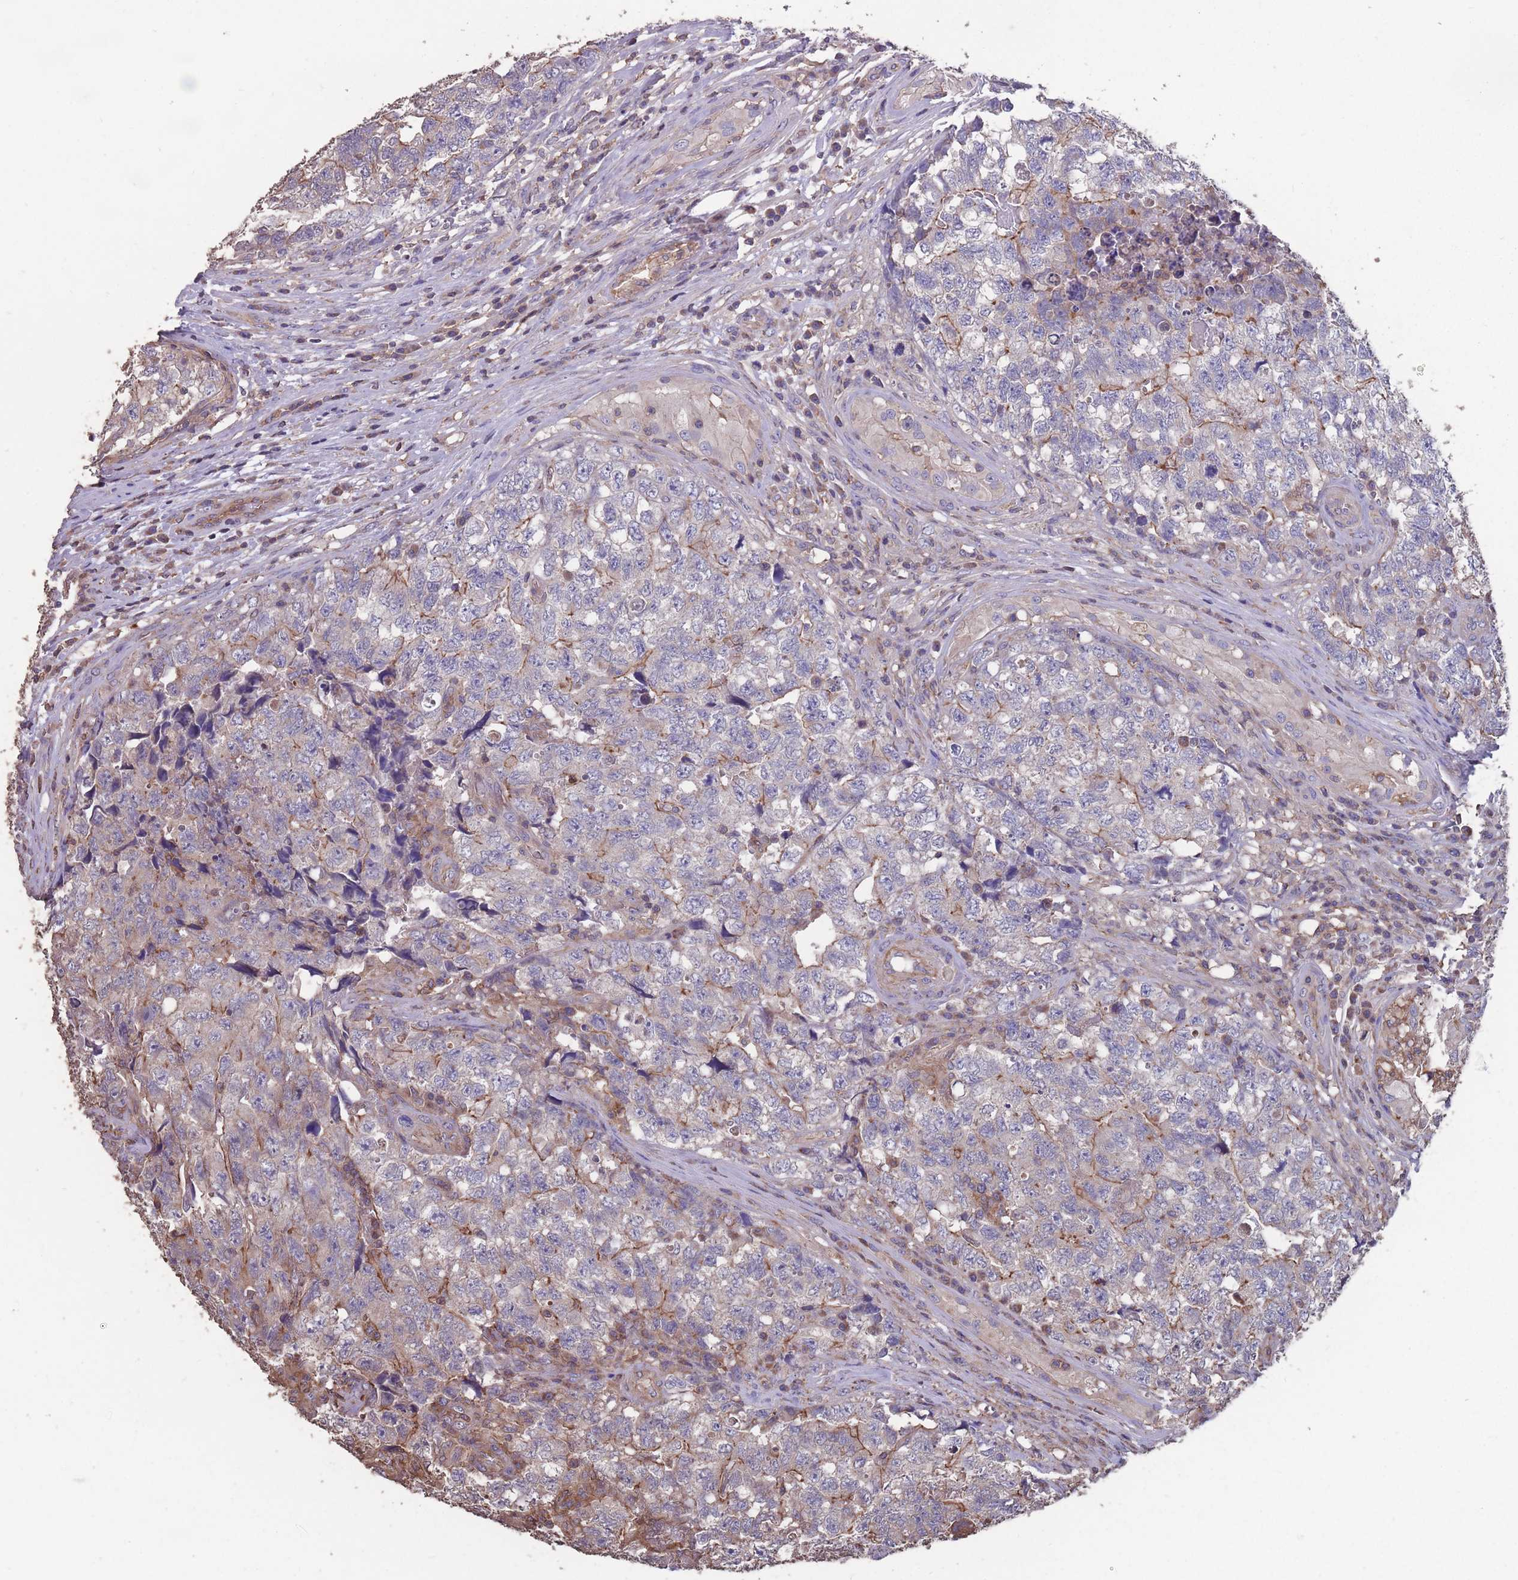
{"staining": {"intensity": "negative", "quantity": "none", "location": "none"}, "tissue": "testis cancer", "cell_type": "Tumor cells", "image_type": "cancer", "snomed": [{"axis": "morphology", "description": "Carcinoma, Embryonal, NOS"}, {"axis": "topography", "description": "Testis"}], "caption": "Immunohistochemical staining of human testis cancer (embryonal carcinoma) exhibits no significant staining in tumor cells.", "gene": "NUDT21", "patient": {"sex": "male", "age": 31}}